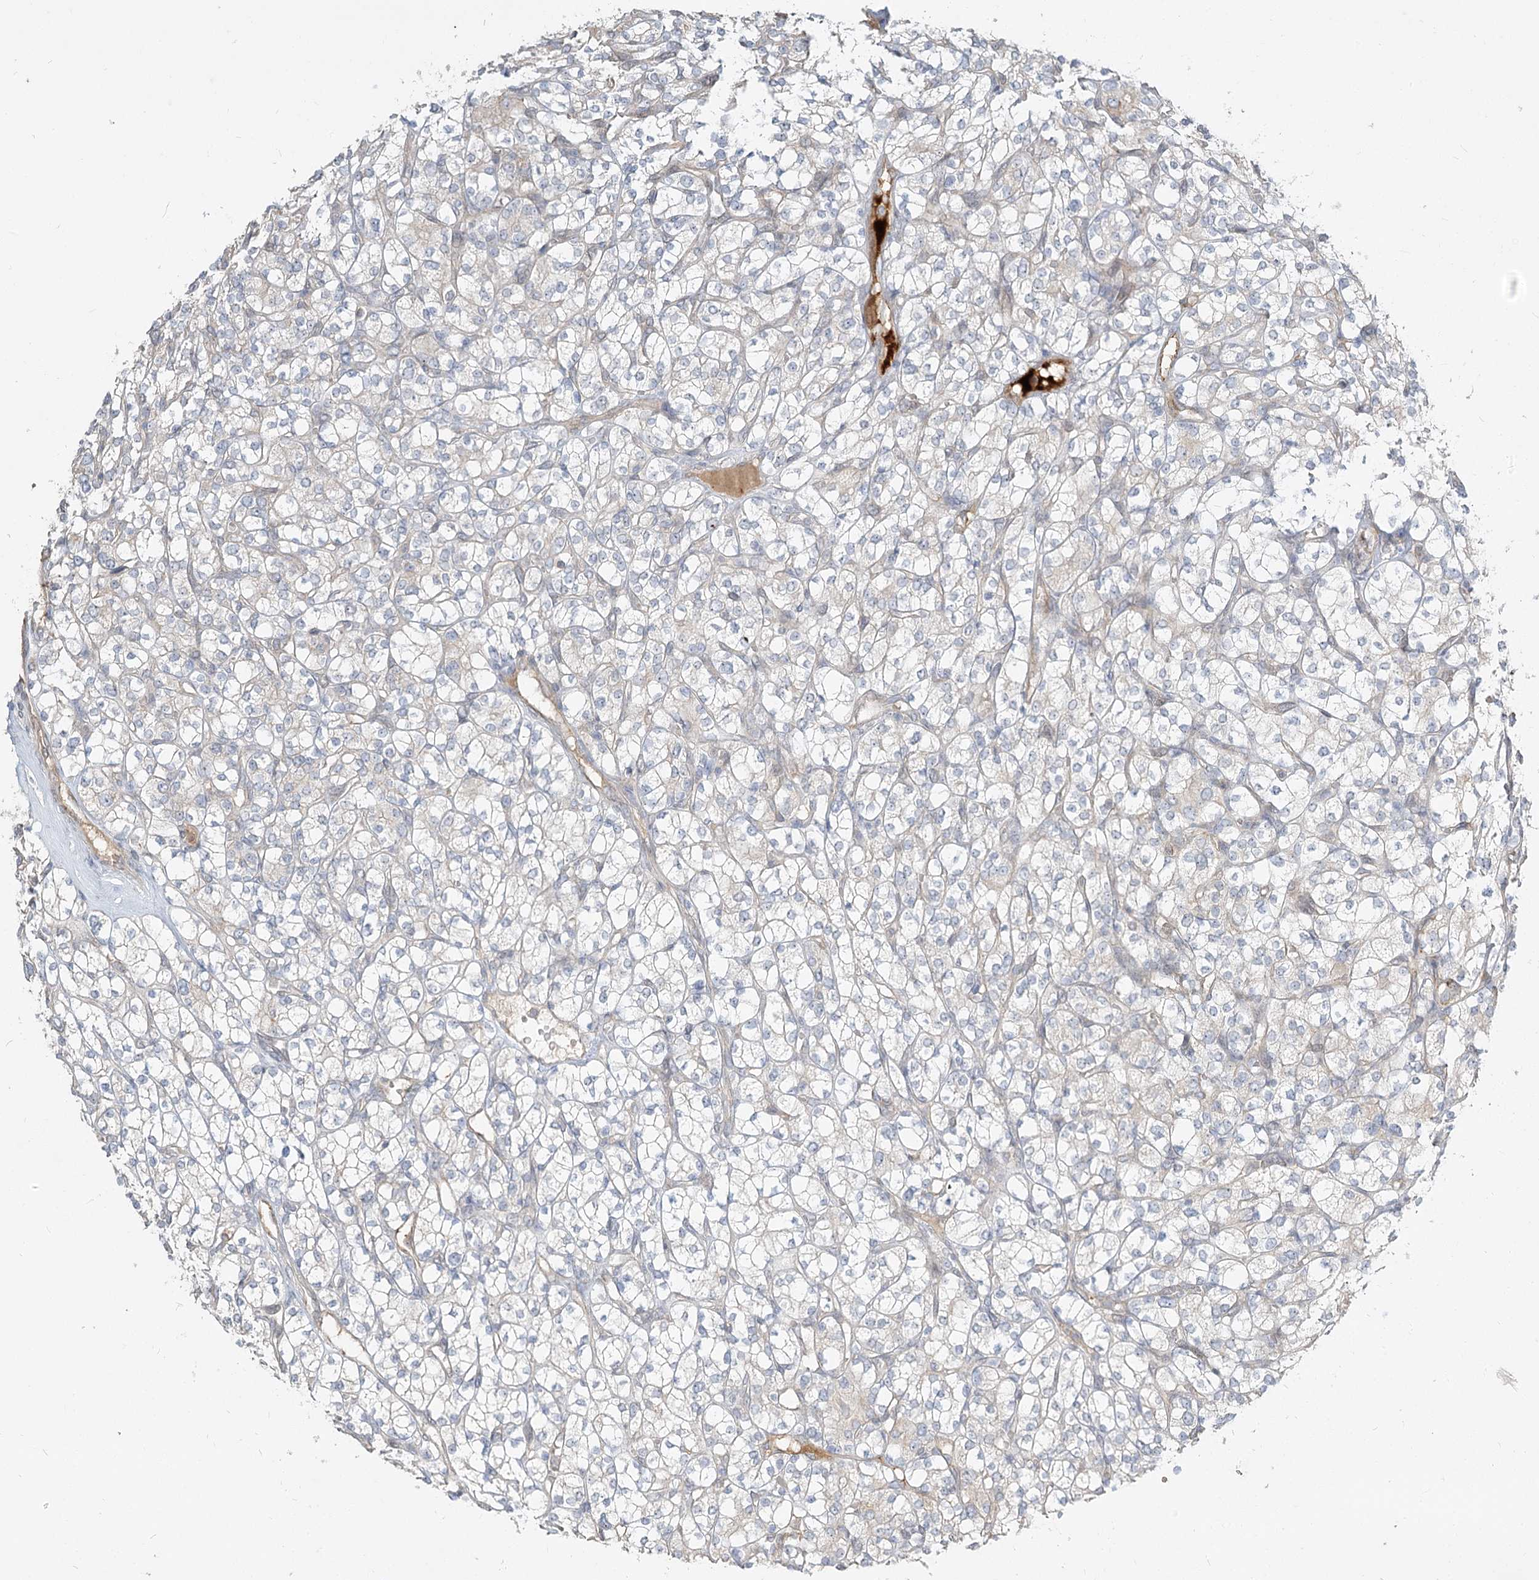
{"staining": {"intensity": "negative", "quantity": "none", "location": "none"}, "tissue": "renal cancer", "cell_type": "Tumor cells", "image_type": "cancer", "snomed": [{"axis": "morphology", "description": "Adenocarcinoma, NOS"}, {"axis": "topography", "description": "Kidney"}], "caption": "An immunohistochemistry (IHC) micrograph of renal adenocarcinoma is shown. There is no staining in tumor cells of renal adenocarcinoma.", "gene": "GUCY2C", "patient": {"sex": "male", "age": 77}}